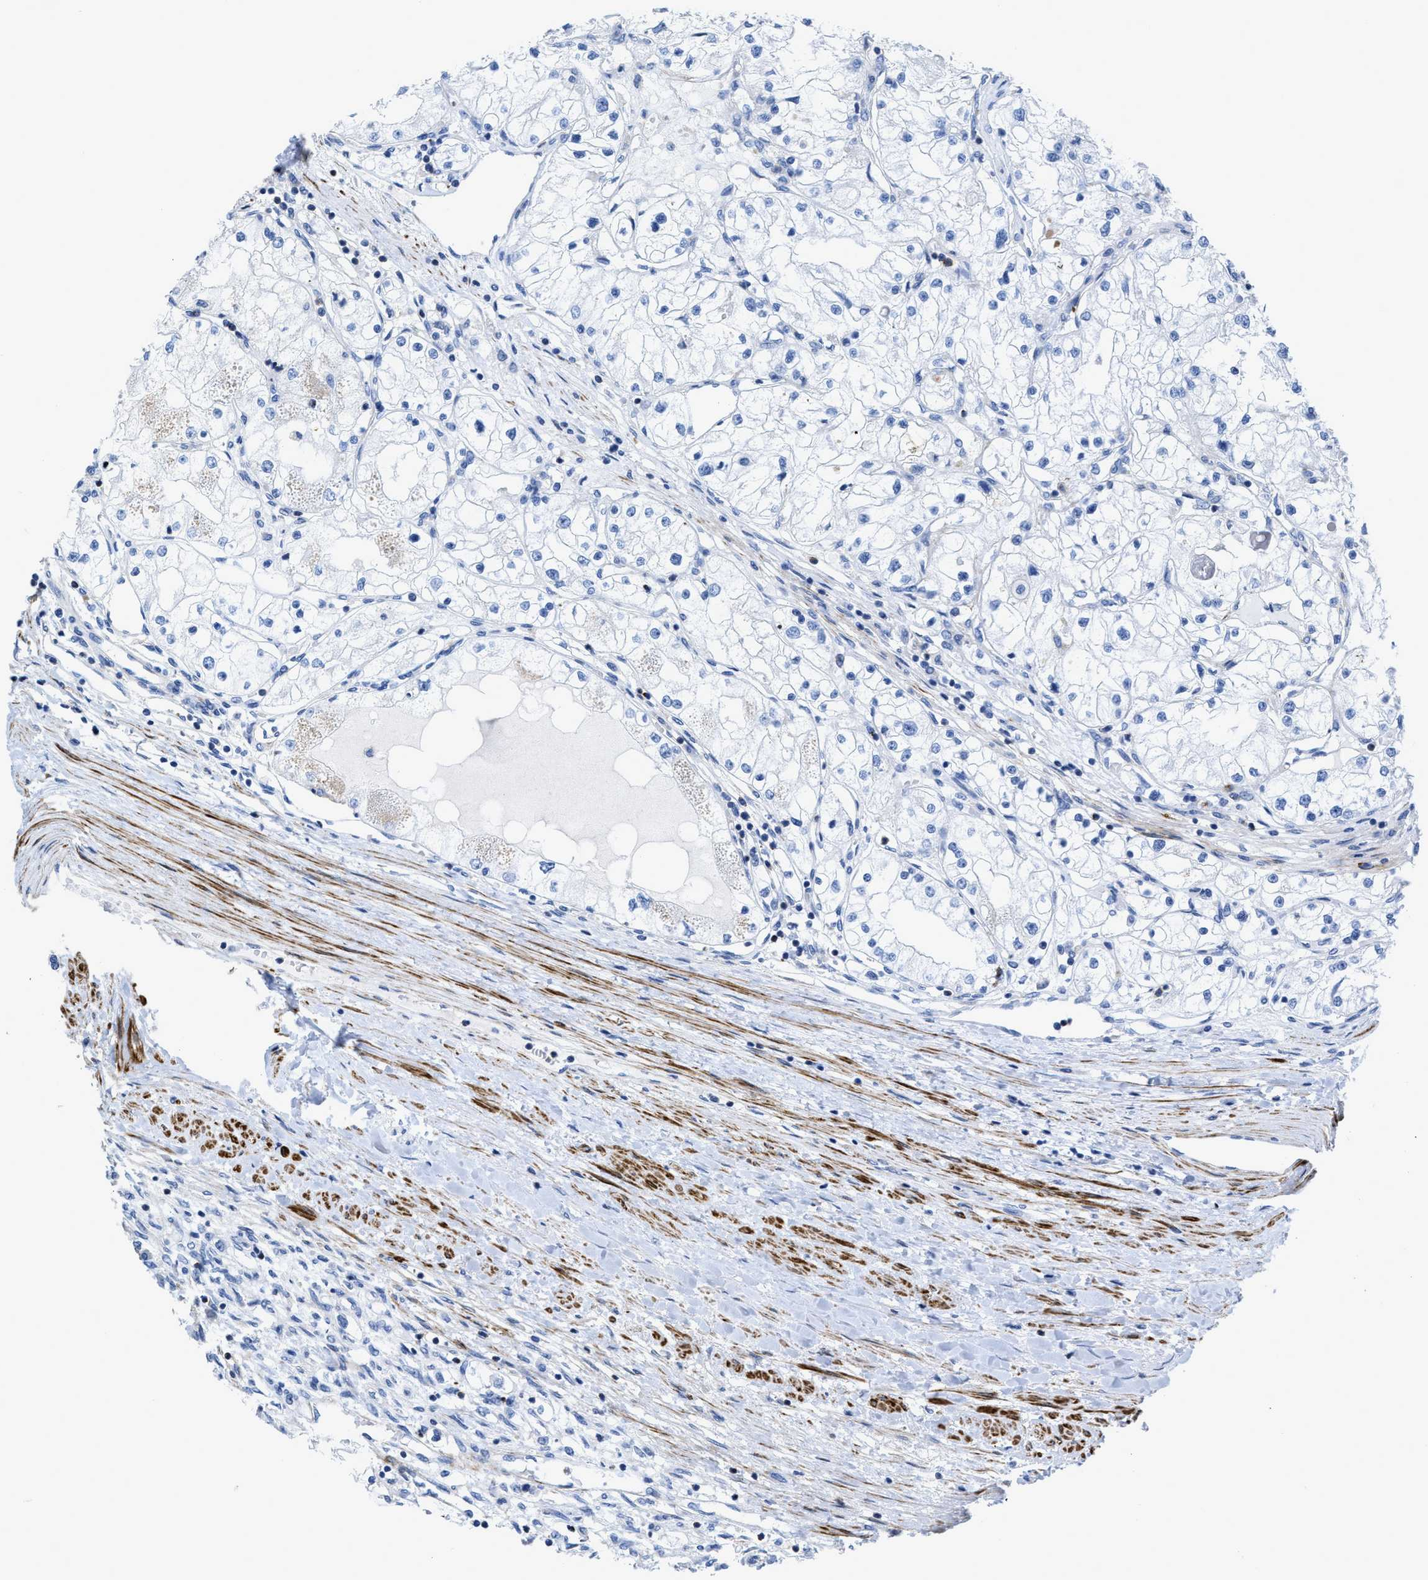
{"staining": {"intensity": "negative", "quantity": "none", "location": "none"}, "tissue": "renal cancer", "cell_type": "Tumor cells", "image_type": "cancer", "snomed": [{"axis": "morphology", "description": "Adenocarcinoma, NOS"}, {"axis": "topography", "description": "Kidney"}], "caption": "A high-resolution image shows IHC staining of renal cancer, which reveals no significant positivity in tumor cells.", "gene": "PRMT2", "patient": {"sex": "male", "age": 68}}